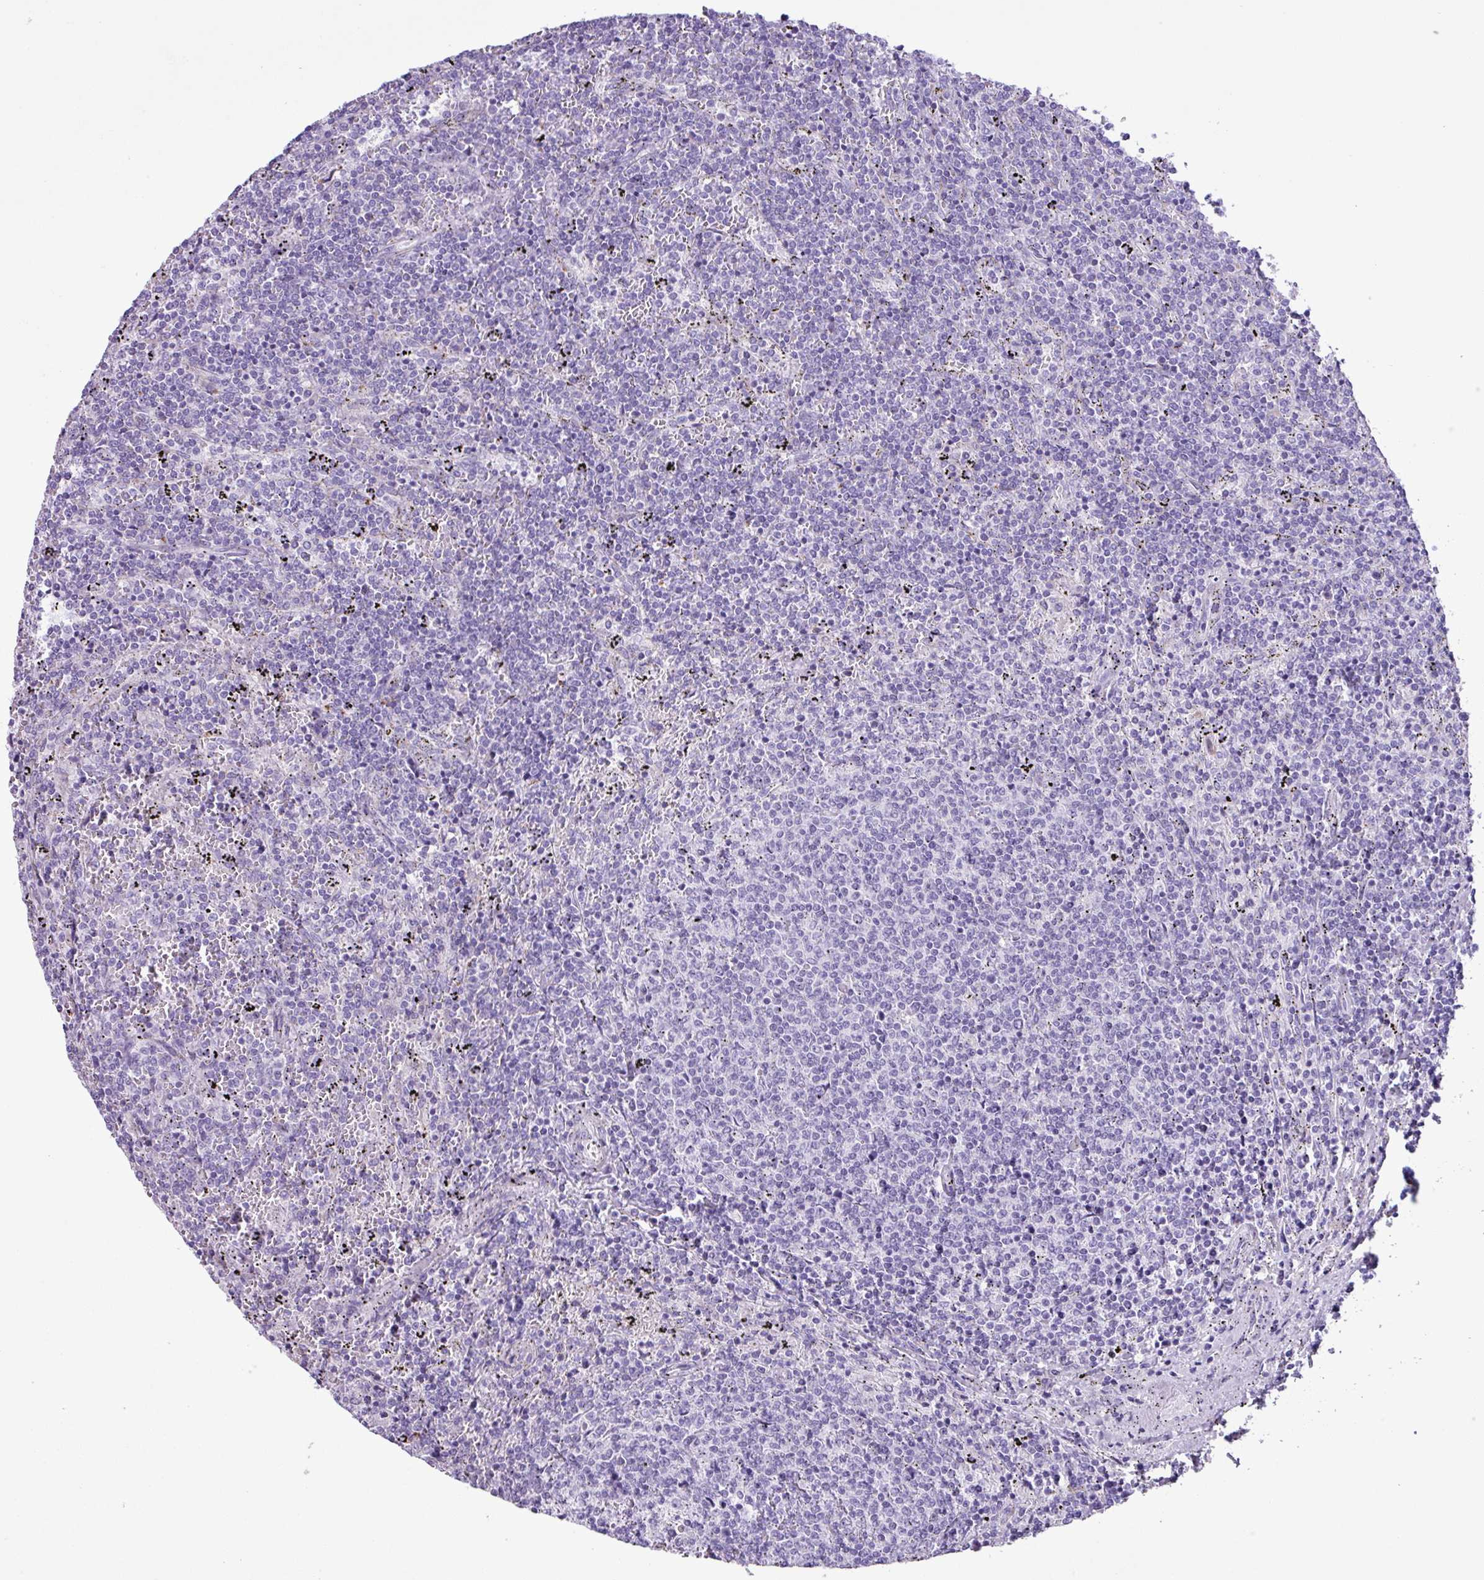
{"staining": {"intensity": "negative", "quantity": "none", "location": "none"}, "tissue": "lymphoma", "cell_type": "Tumor cells", "image_type": "cancer", "snomed": [{"axis": "morphology", "description": "Malignant lymphoma, non-Hodgkin's type, Low grade"}, {"axis": "topography", "description": "Spleen"}], "caption": "High magnification brightfield microscopy of lymphoma stained with DAB (3,3'-diaminobenzidine) (brown) and counterstained with hematoxylin (blue): tumor cells show no significant staining.", "gene": "AGO3", "patient": {"sex": "female", "age": 50}}